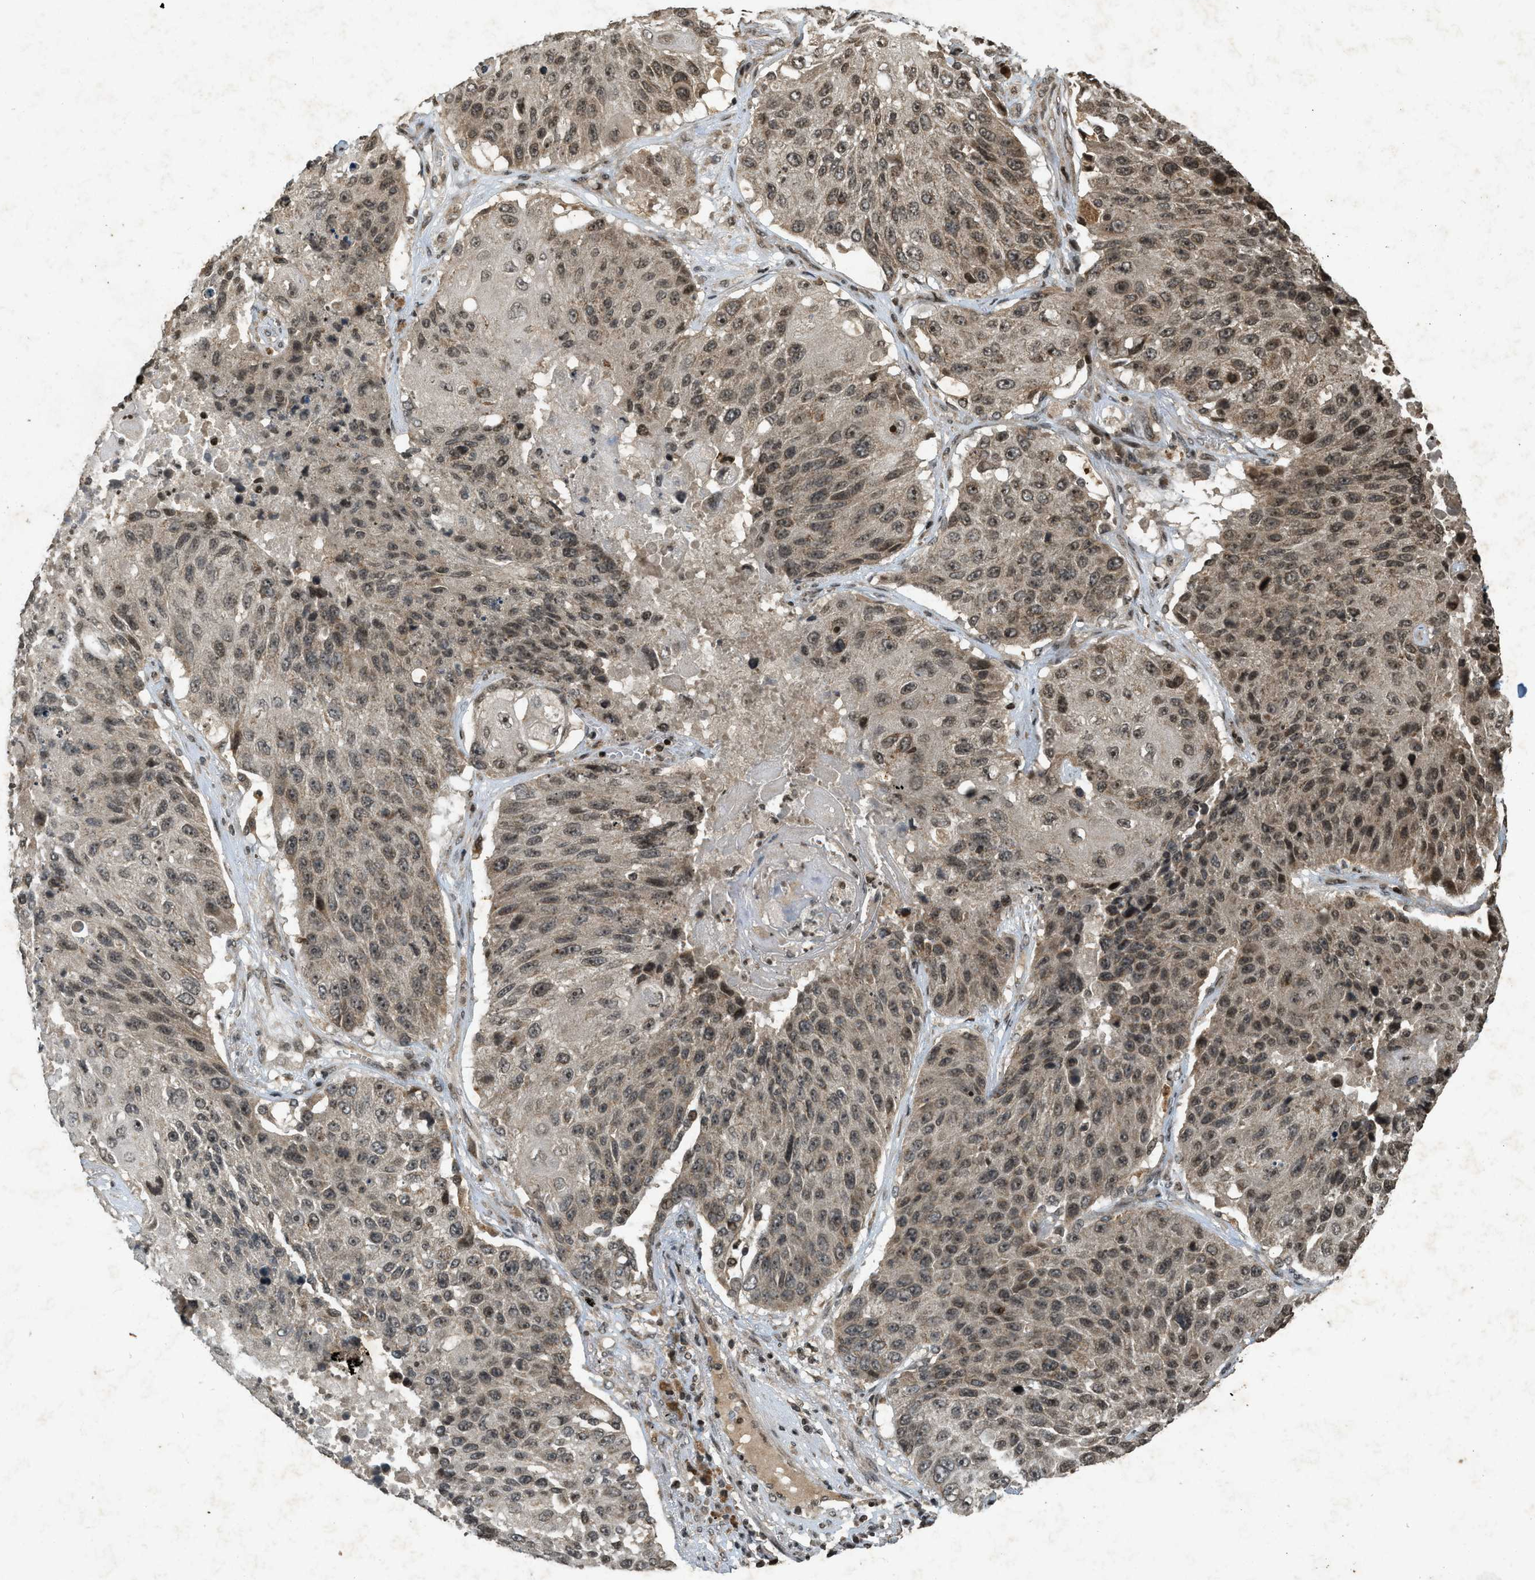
{"staining": {"intensity": "moderate", "quantity": ">75%", "location": "cytoplasmic/membranous,nuclear"}, "tissue": "lung cancer", "cell_type": "Tumor cells", "image_type": "cancer", "snomed": [{"axis": "morphology", "description": "Squamous cell carcinoma, NOS"}, {"axis": "topography", "description": "Lung"}], "caption": "Squamous cell carcinoma (lung) tissue exhibits moderate cytoplasmic/membranous and nuclear positivity in approximately >75% of tumor cells, visualized by immunohistochemistry.", "gene": "SIAH1", "patient": {"sex": "male", "age": 61}}